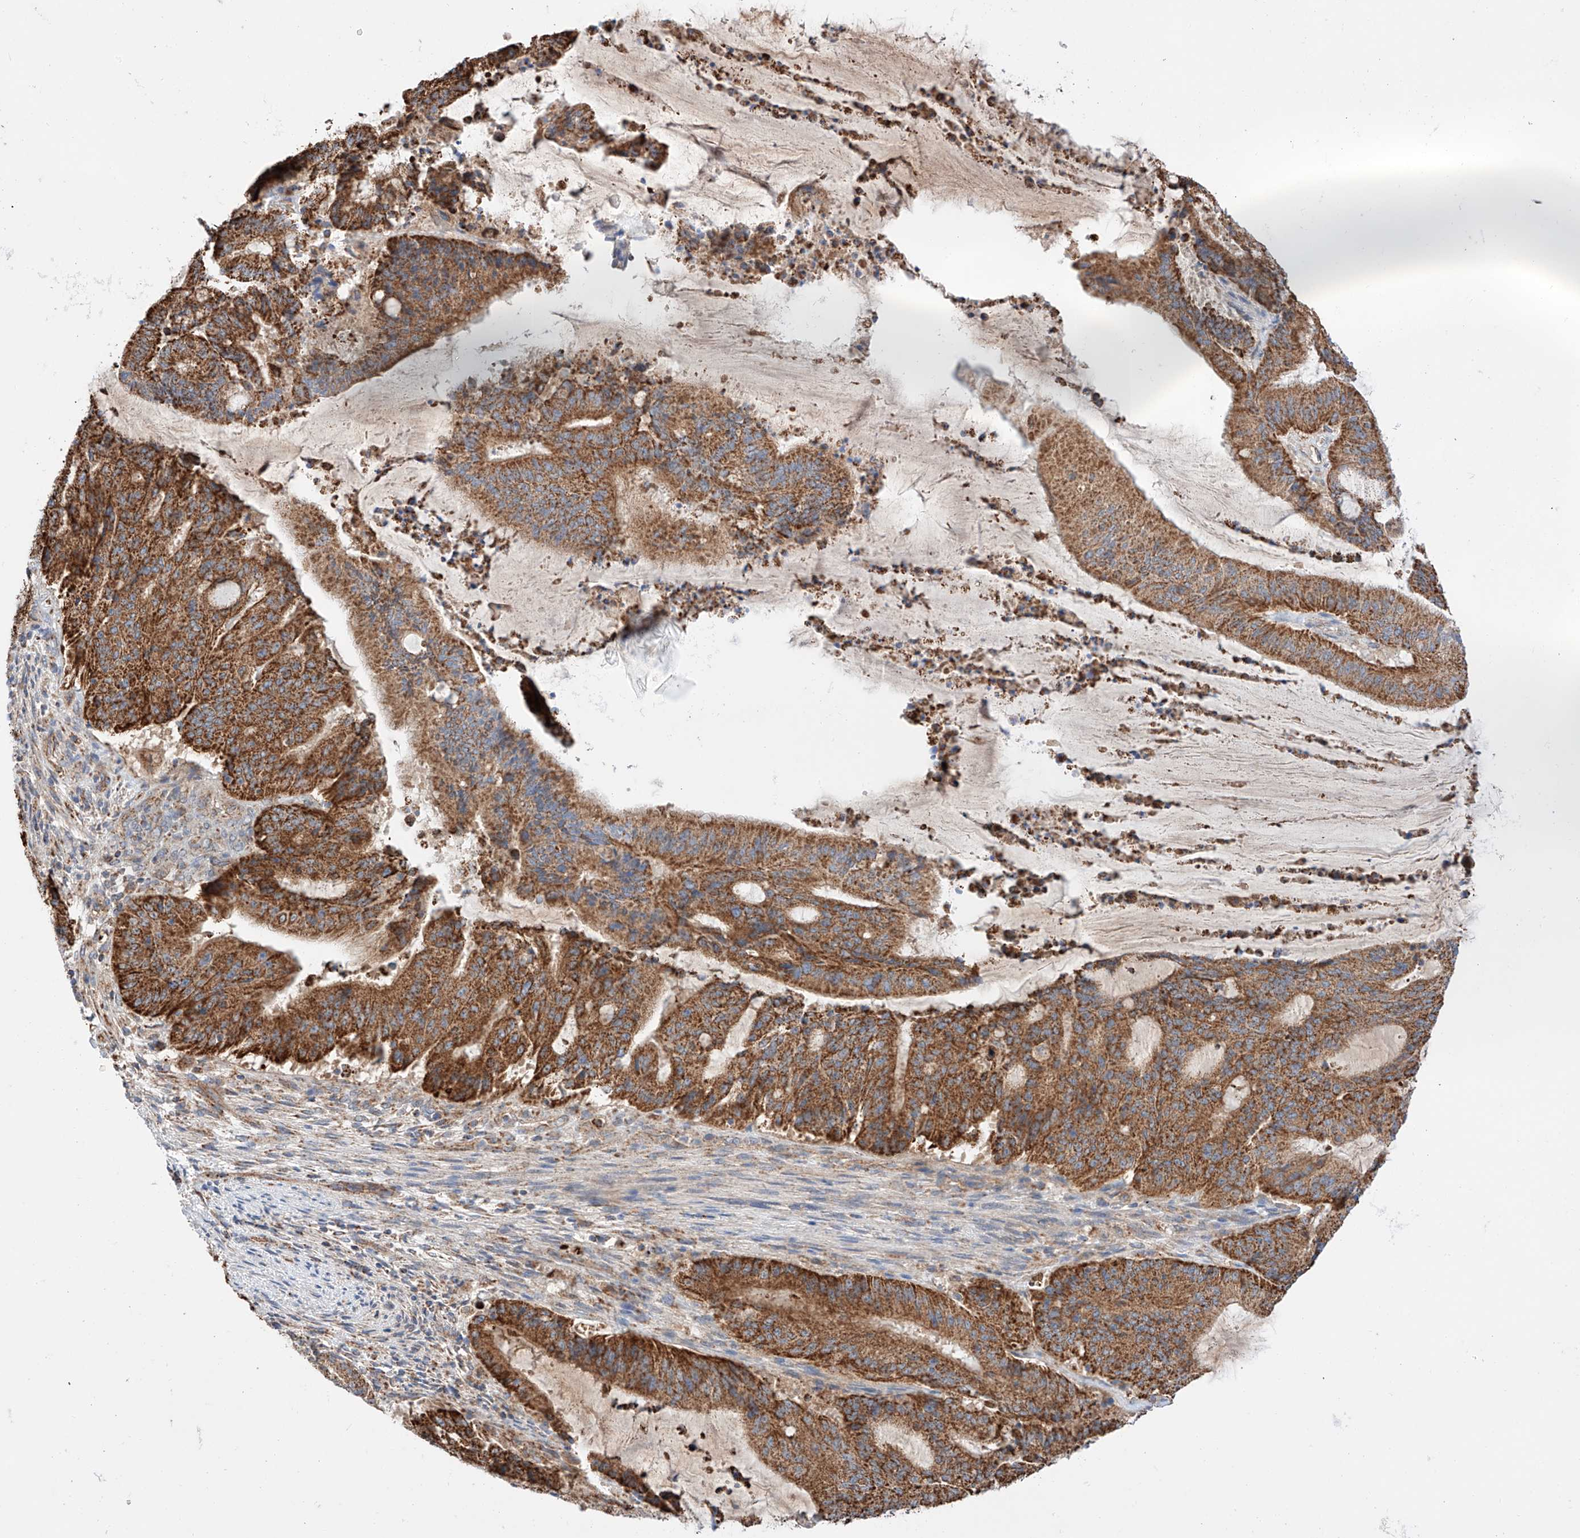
{"staining": {"intensity": "strong", "quantity": ">75%", "location": "cytoplasmic/membranous"}, "tissue": "liver cancer", "cell_type": "Tumor cells", "image_type": "cancer", "snomed": [{"axis": "morphology", "description": "Normal tissue, NOS"}, {"axis": "morphology", "description": "Cholangiocarcinoma"}, {"axis": "topography", "description": "Liver"}, {"axis": "topography", "description": "Peripheral nerve tissue"}], "caption": "Human liver cancer (cholangiocarcinoma) stained with a protein marker shows strong staining in tumor cells.", "gene": "KTI12", "patient": {"sex": "female", "age": 73}}